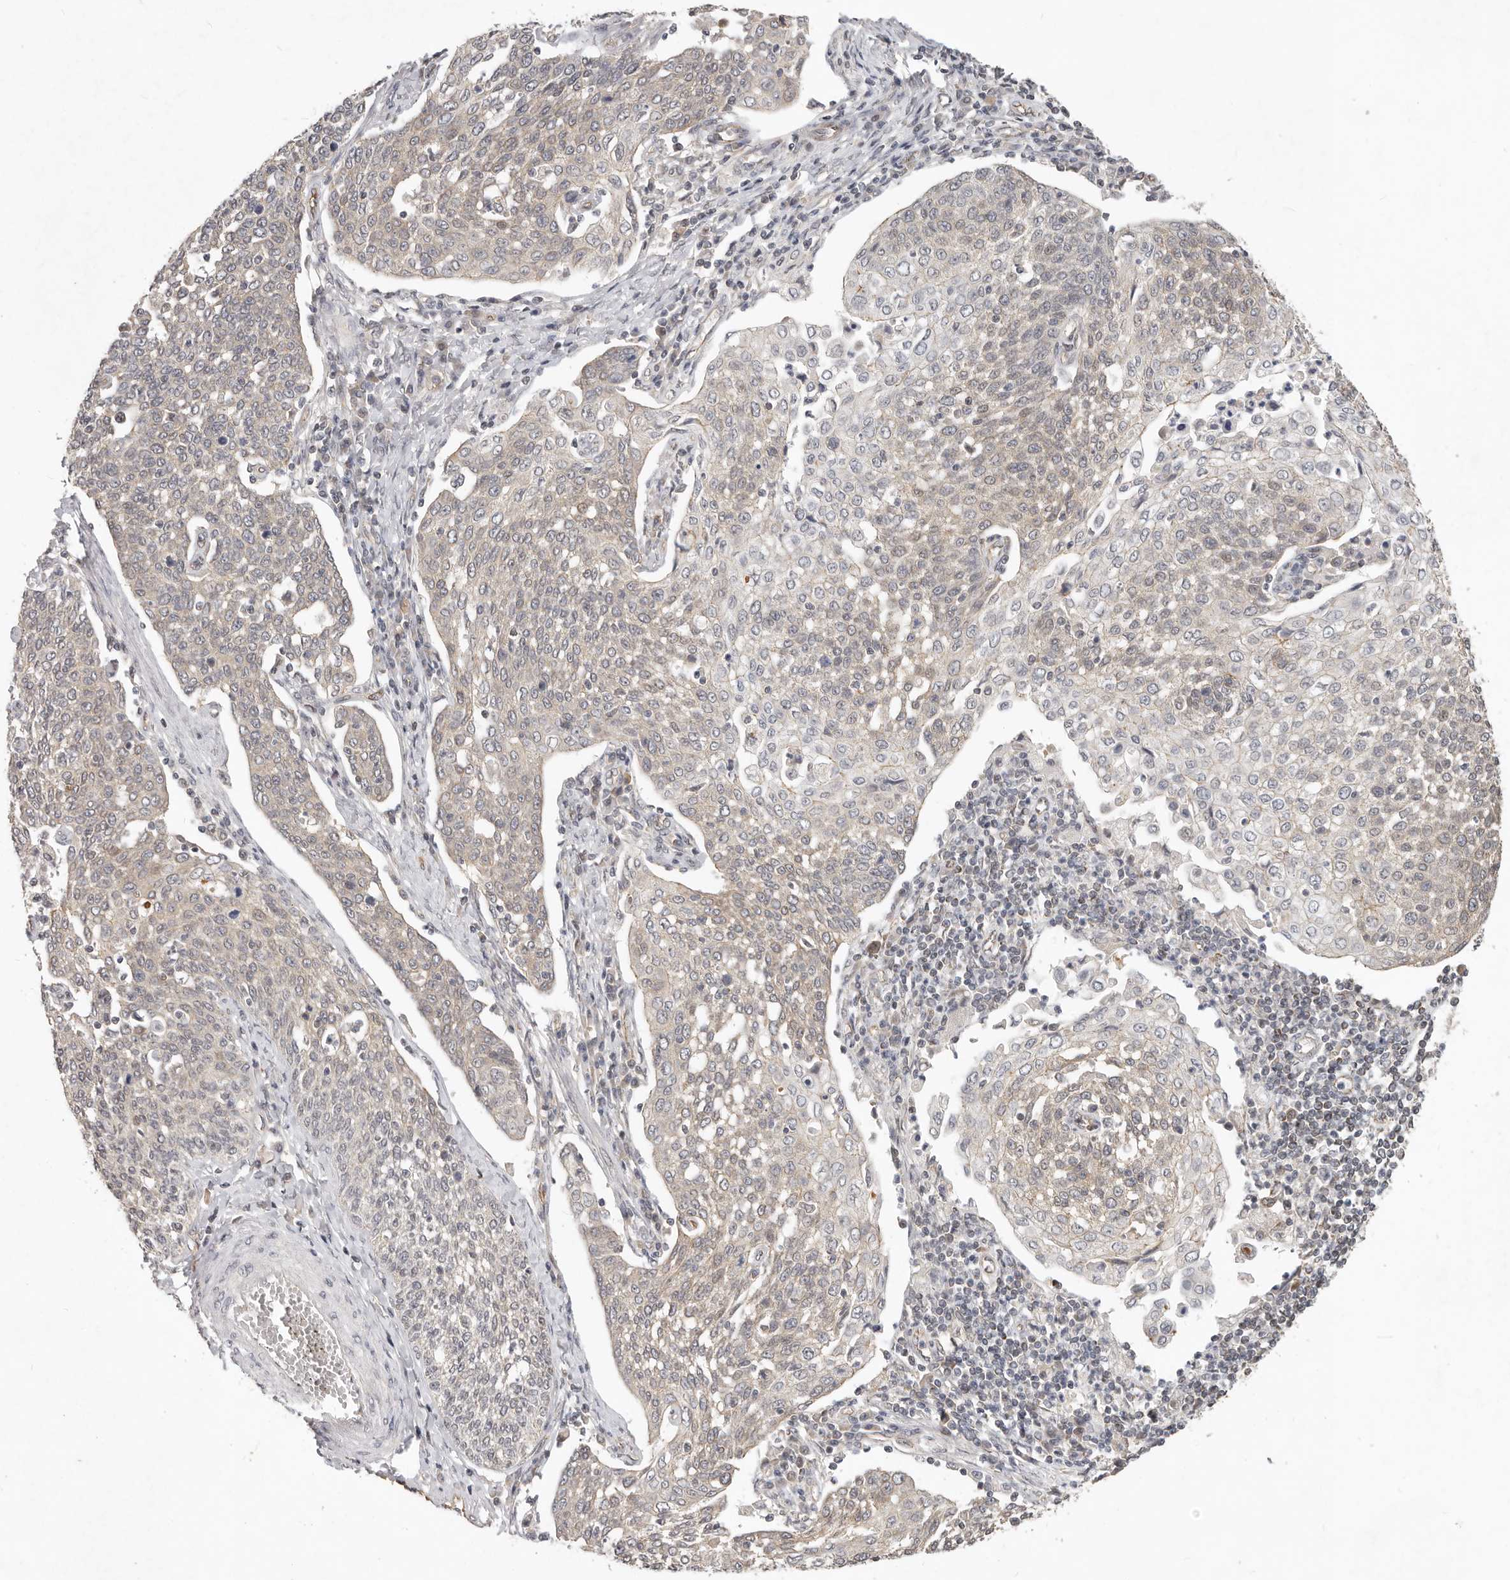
{"staining": {"intensity": "negative", "quantity": "none", "location": "none"}, "tissue": "cervical cancer", "cell_type": "Tumor cells", "image_type": "cancer", "snomed": [{"axis": "morphology", "description": "Squamous cell carcinoma, NOS"}, {"axis": "topography", "description": "Cervix"}], "caption": "Cervical cancer (squamous cell carcinoma) stained for a protein using IHC exhibits no staining tumor cells.", "gene": "USP49", "patient": {"sex": "female", "age": 34}}